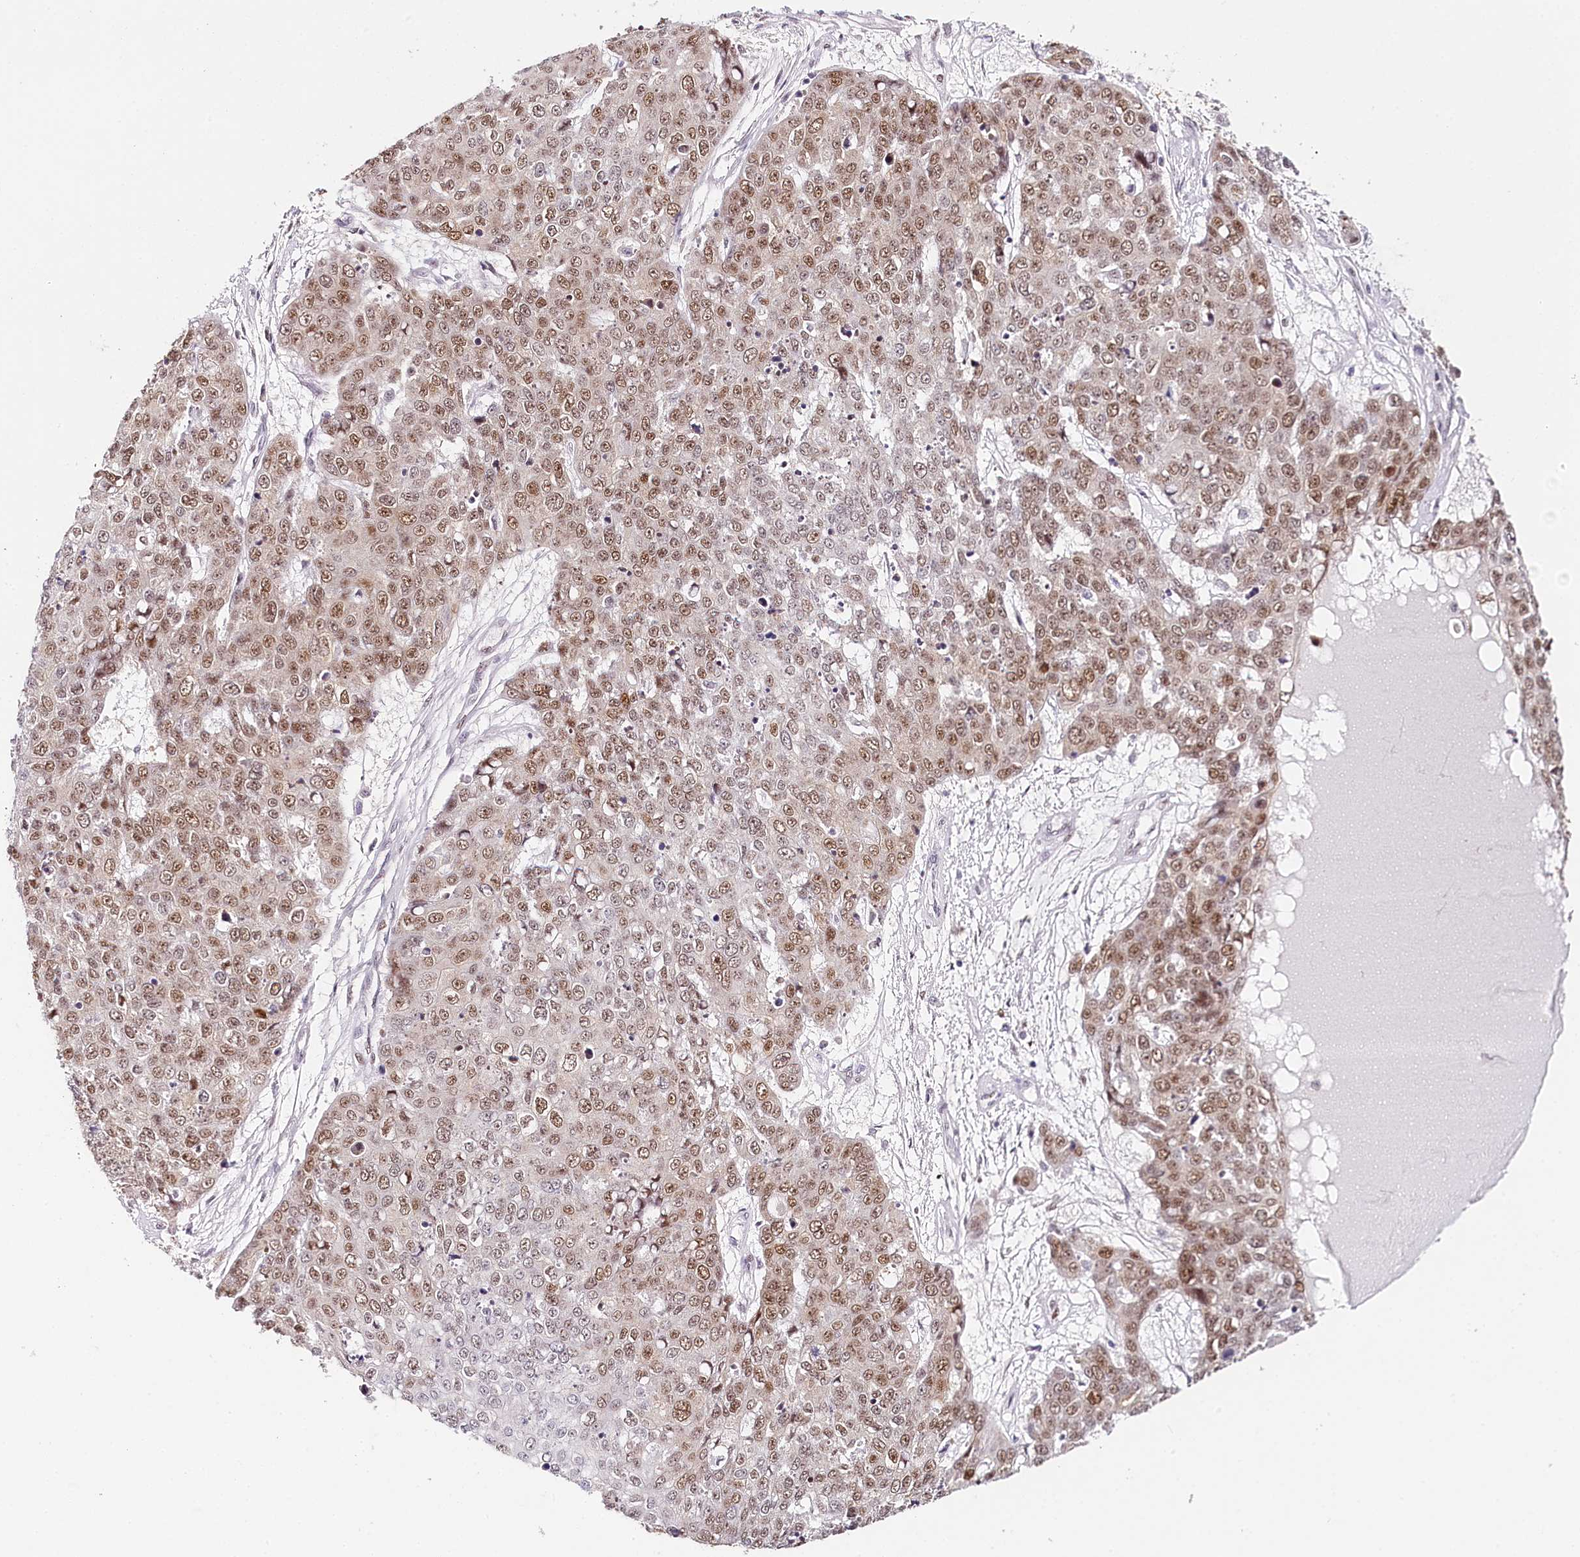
{"staining": {"intensity": "moderate", "quantity": ">75%", "location": "nuclear"}, "tissue": "skin cancer", "cell_type": "Tumor cells", "image_type": "cancer", "snomed": [{"axis": "morphology", "description": "Squamous cell carcinoma, NOS"}, {"axis": "topography", "description": "Skin"}], "caption": "Moderate nuclear protein positivity is appreciated in about >75% of tumor cells in skin cancer (squamous cell carcinoma).", "gene": "TP53", "patient": {"sex": "female", "age": 44}}